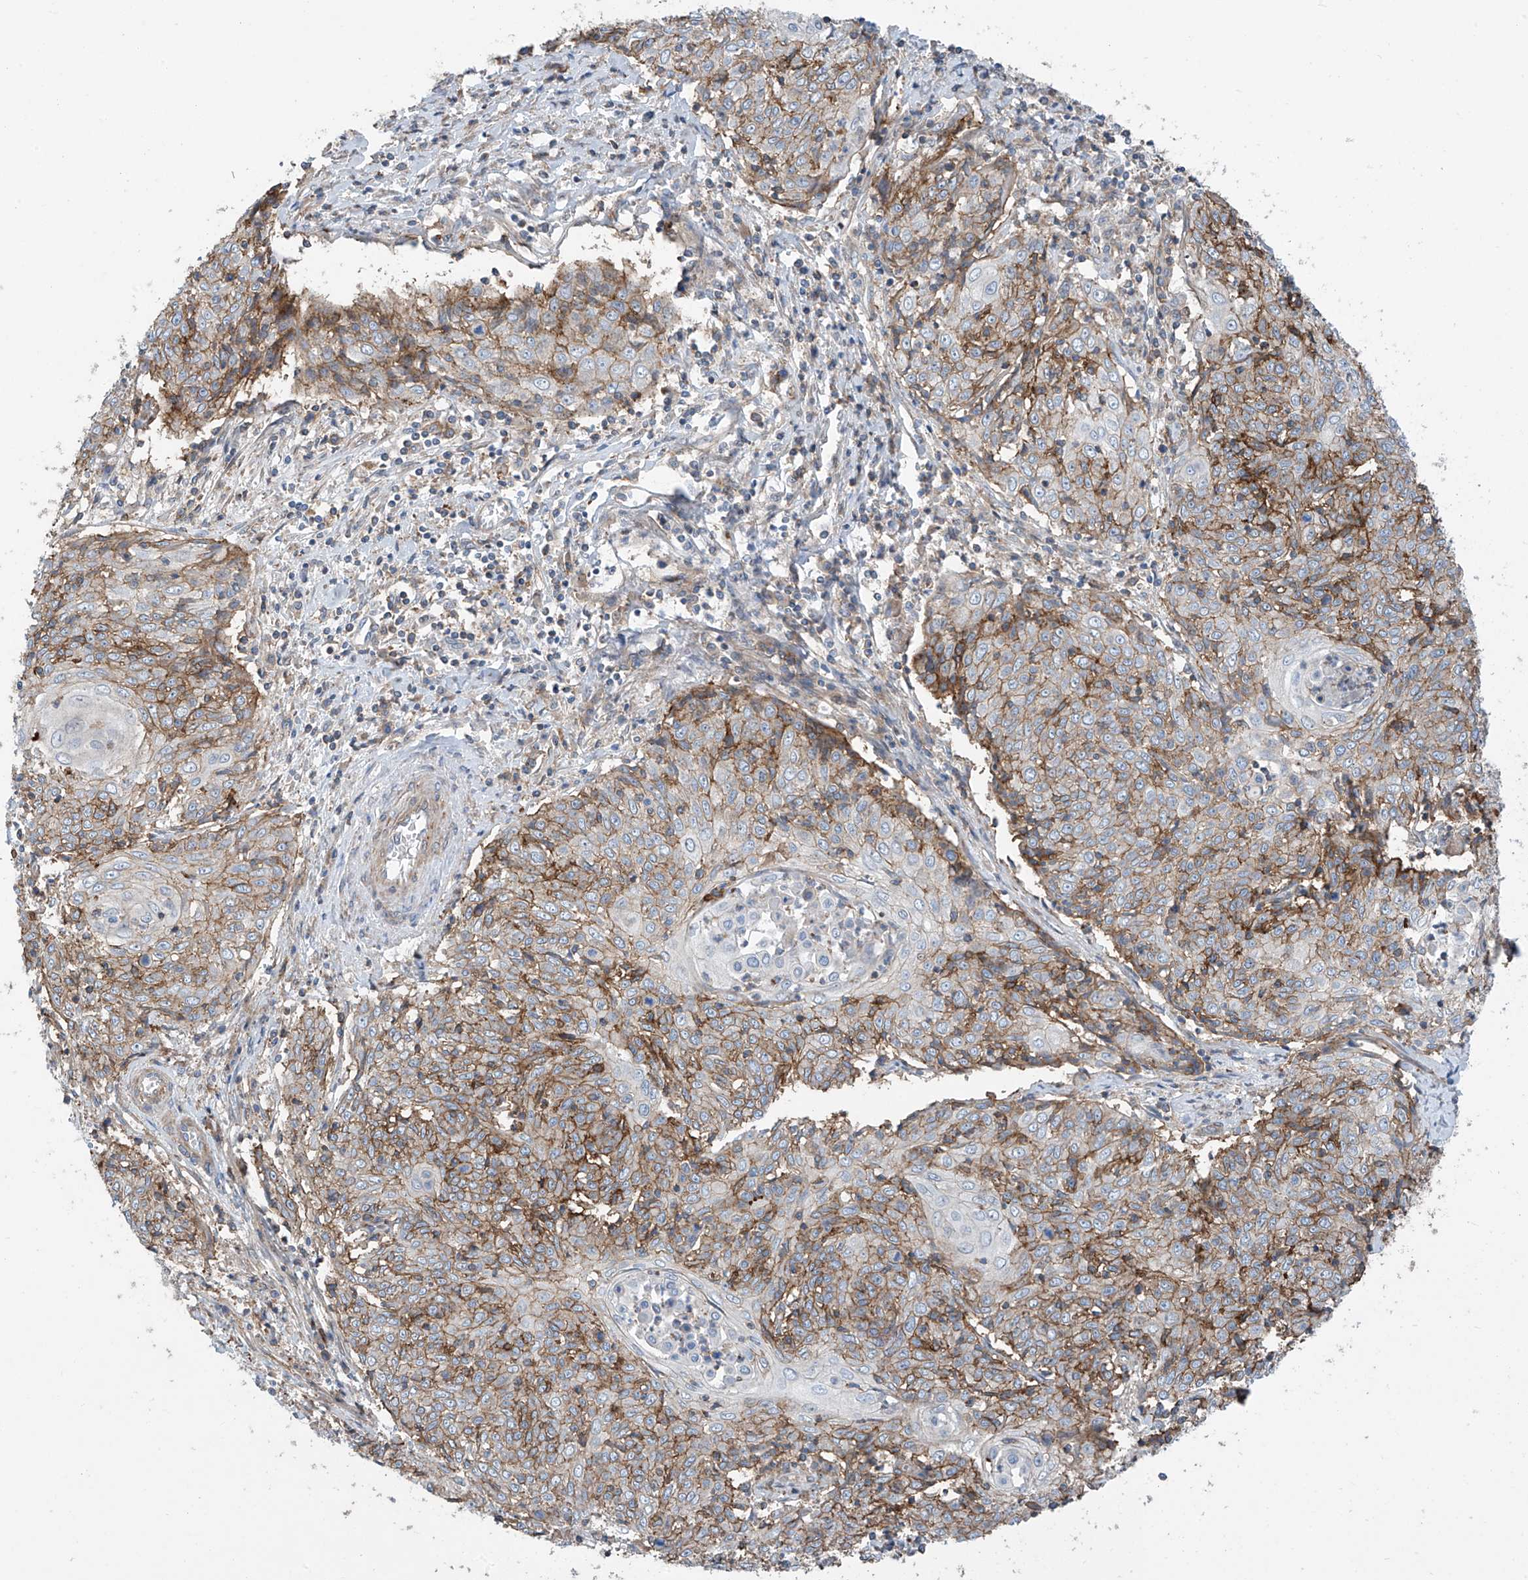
{"staining": {"intensity": "moderate", "quantity": ">75%", "location": "cytoplasmic/membranous"}, "tissue": "cervical cancer", "cell_type": "Tumor cells", "image_type": "cancer", "snomed": [{"axis": "morphology", "description": "Squamous cell carcinoma, NOS"}, {"axis": "topography", "description": "Cervix"}], "caption": "Immunohistochemistry staining of cervical cancer (squamous cell carcinoma), which shows medium levels of moderate cytoplasmic/membranous positivity in approximately >75% of tumor cells indicating moderate cytoplasmic/membranous protein positivity. The staining was performed using DAB (brown) for protein detection and nuclei were counterstained in hematoxylin (blue).", "gene": "SLC1A5", "patient": {"sex": "female", "age": 48}}